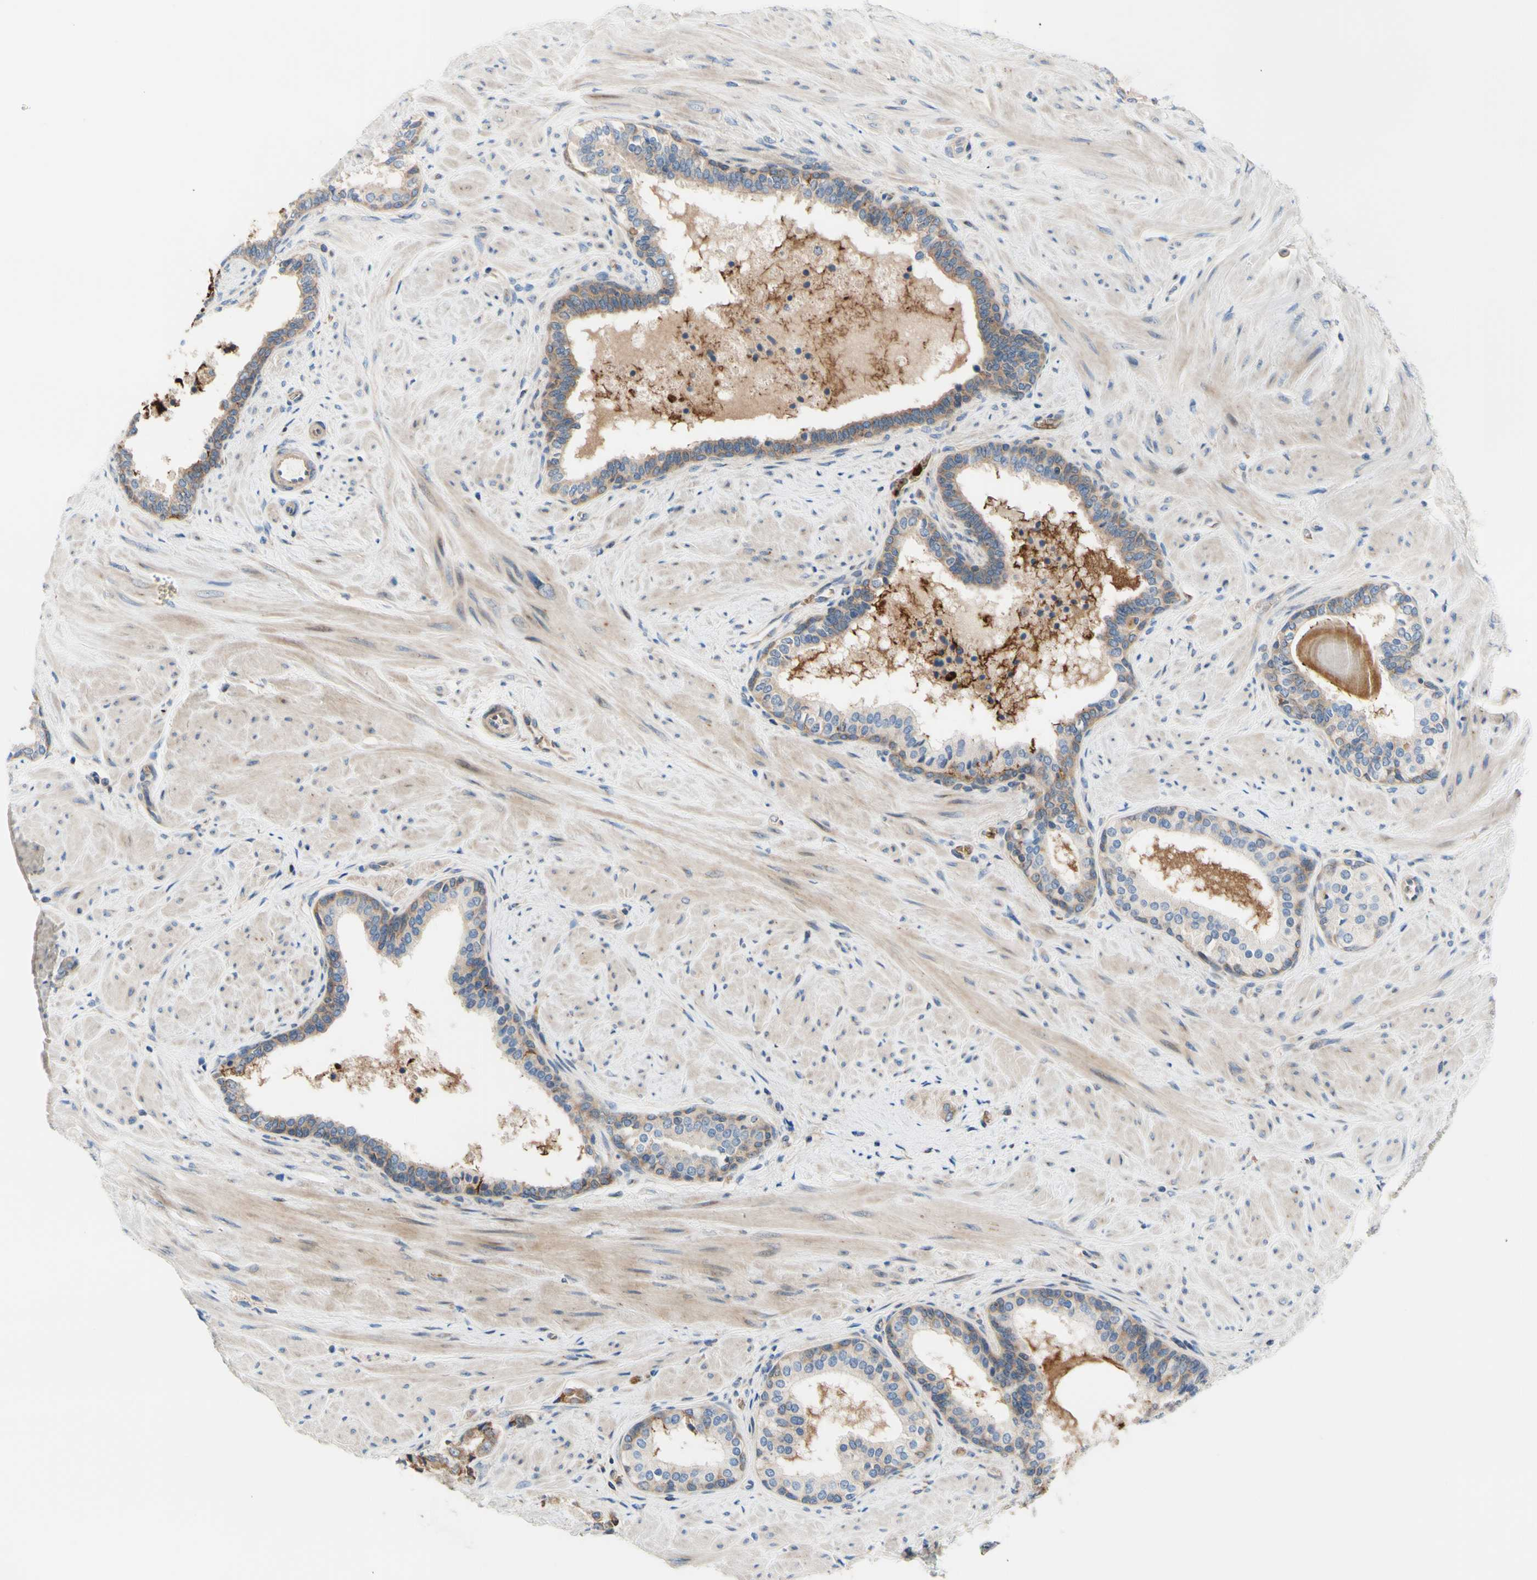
{"staining": {"intensity": "weak", "quantity": ">75%", "location": "cytoplasmic/membranous"}, "tissue": "prostate cancer", "cell_type": "Tumor cells", "image_type": "cancer", "snomed": [{"axis": "morphology", "description": "Adenocarcinoma, Low grade"}, {"axis": "topography", "description": "Prostate"}], "caption": "Immunohistochemical staining of prostate cancer (low-grade adenocarcinoma) exhibits low levels of weak cytoplasmic/membranous staining in approximately >75% of tumor cells.", "gene": "USP9X", "patient": {"sex": "male", "age": 60}}